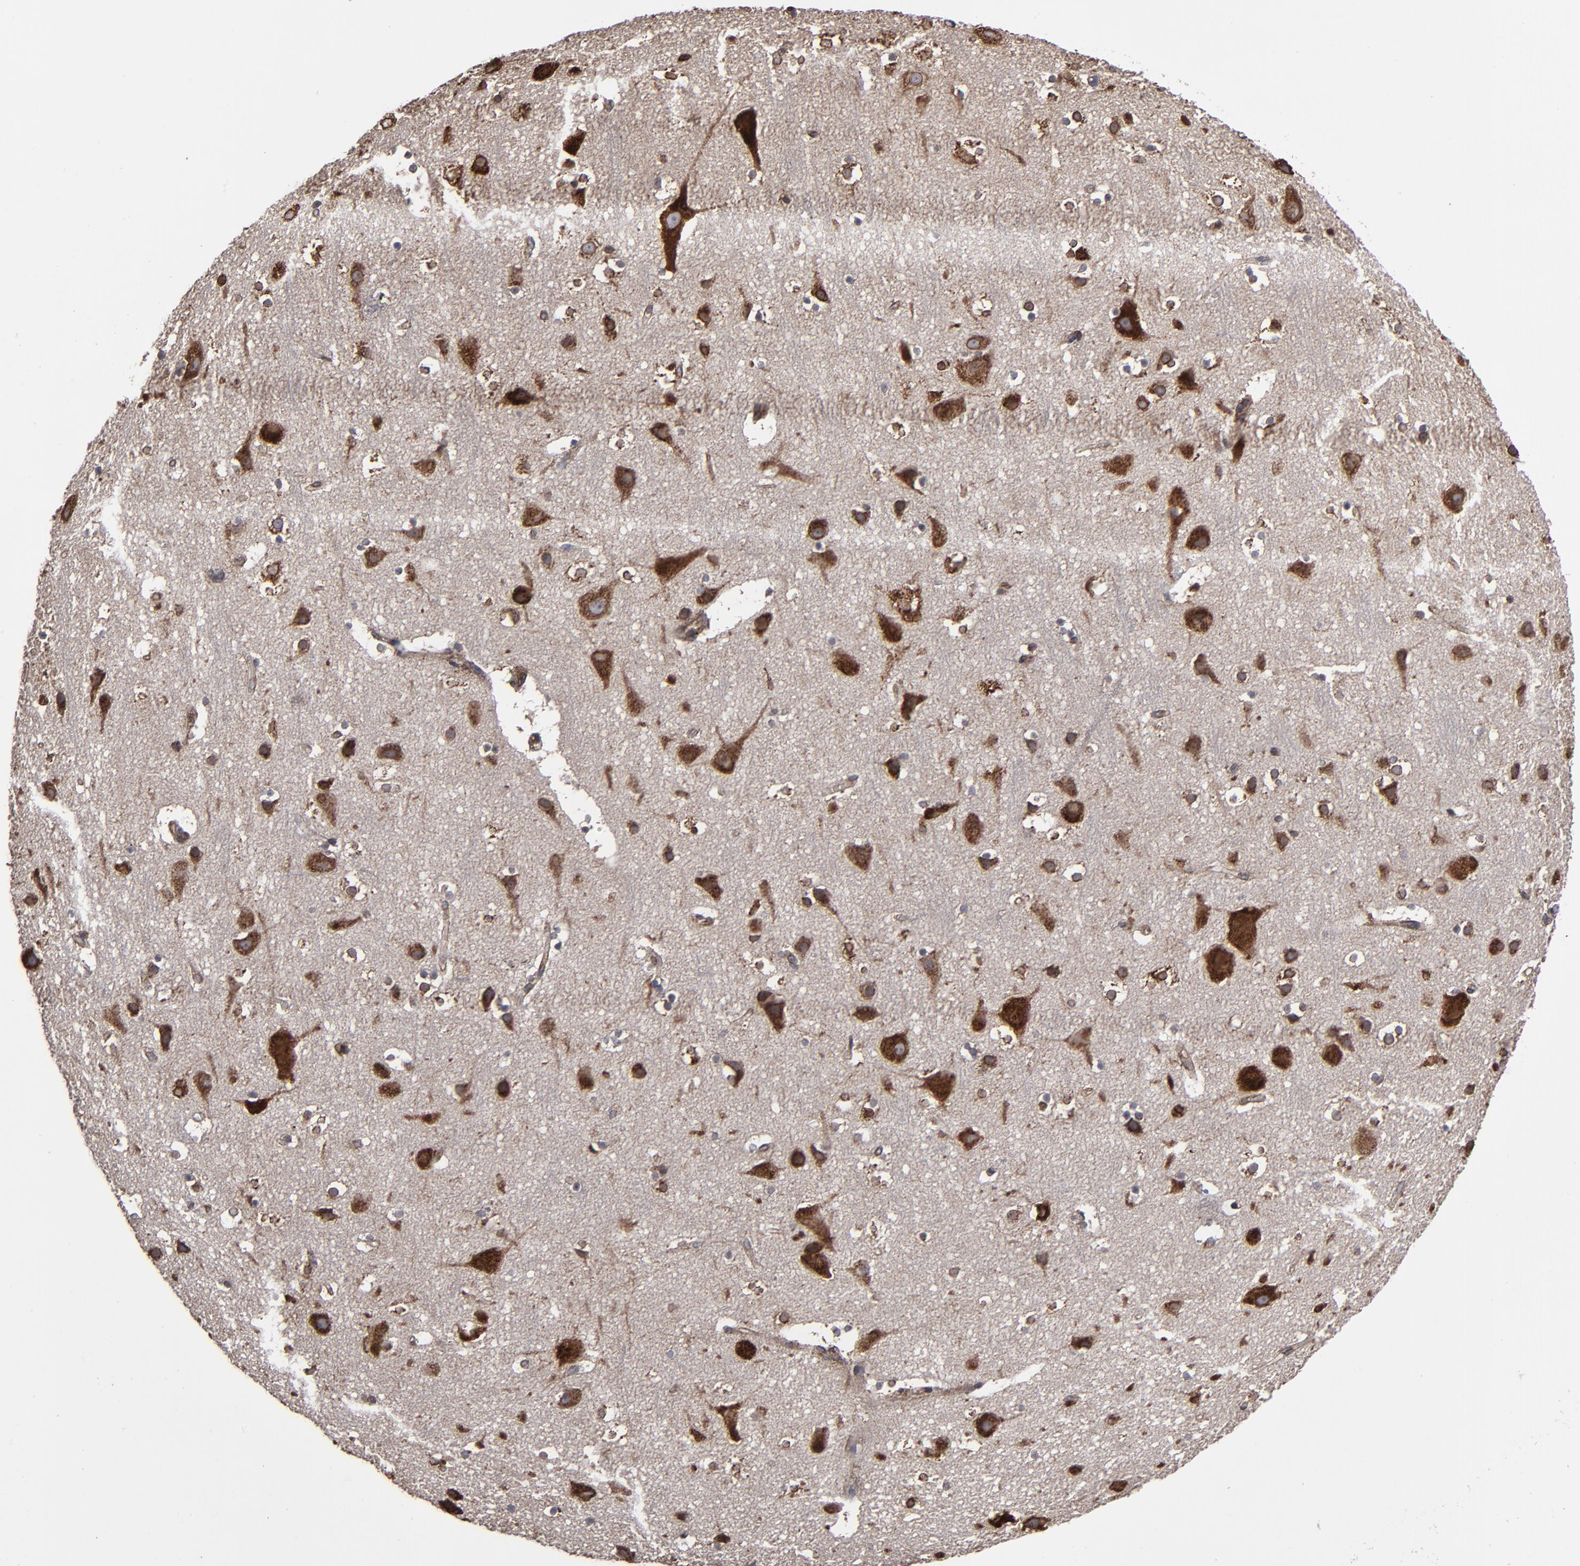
{"staining": {"intensity": "moderate", "quantity": ">75%", "location": "cytoplasmic/membranous"}, "tissue": "cerebral cortex", "cell_type": "Endothelial cells", "image_type": "normal", "snomed": [{"axis": "morphology", "description": "Normal tissue, NOS"}, {"axis": "topography", "description": "Cerebral cortex"}], "caption": "Approximately >75% of endothelial cells in unremarkable human cerebral cortex display moderate cytoplasmic/membranous protein staining as visualized by brown immunohistochemical staining.", "gene": "CNIH1", "patient": {"sex": "male", "age": 45}}